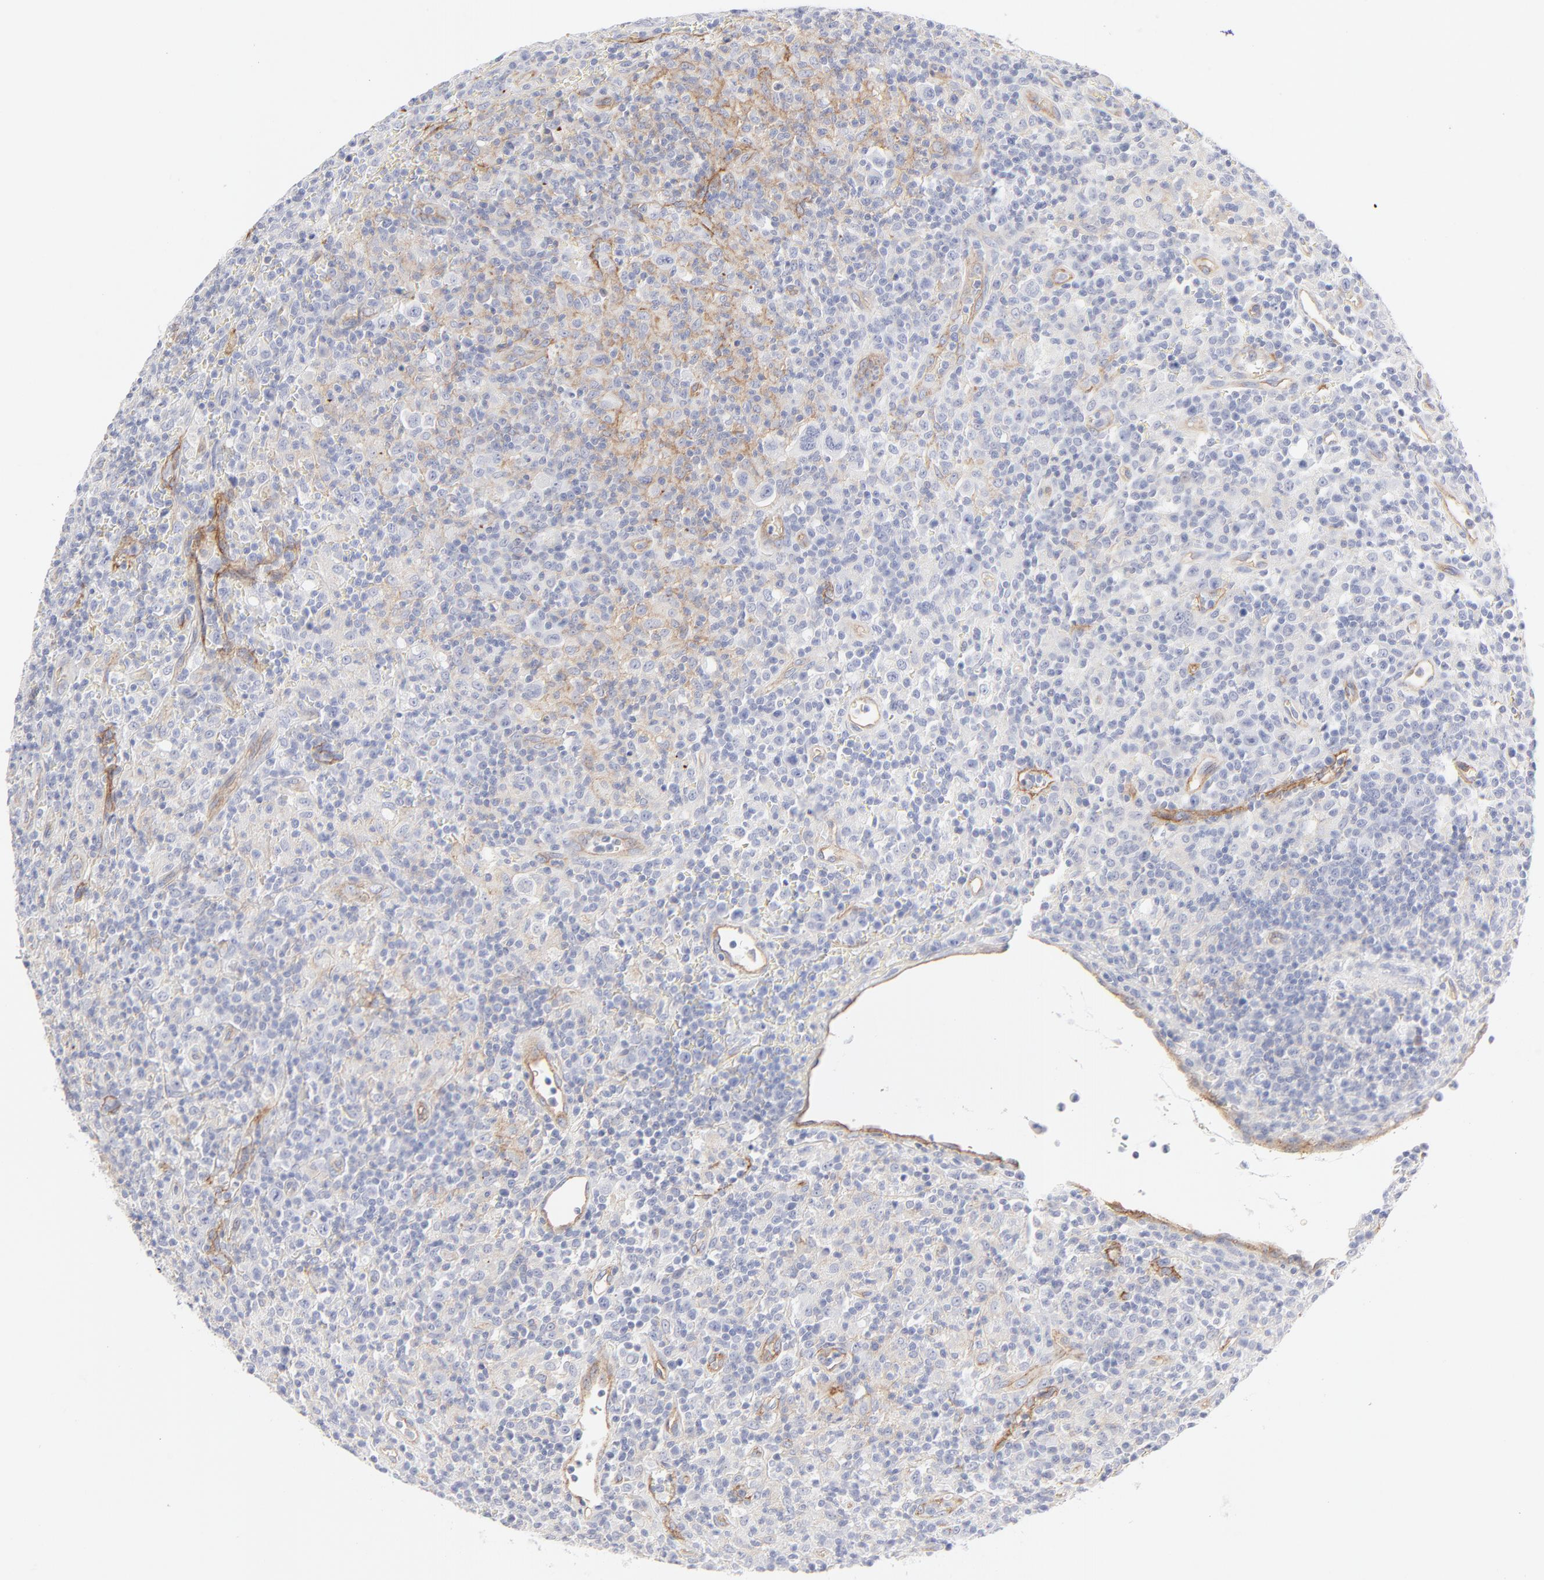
{"staining": {"intensity": "negative", "quantity": "none", "location": "none"}, "tissue": "lymphoma", "cell_type": "Tumor cells", "image_type": "cancer", "snomed": [{"axis": "morphology", "description": "Hodgkin's disease, NOS"}, {"axis": "topography", "description": "Lymph node"}], "caption": "Hodgkin's disease was stained to show a protein in brown. There is no significant staining in tumor cells.", "gene": "ITGA5", "patient": {"sex": "male", "age": 65}}